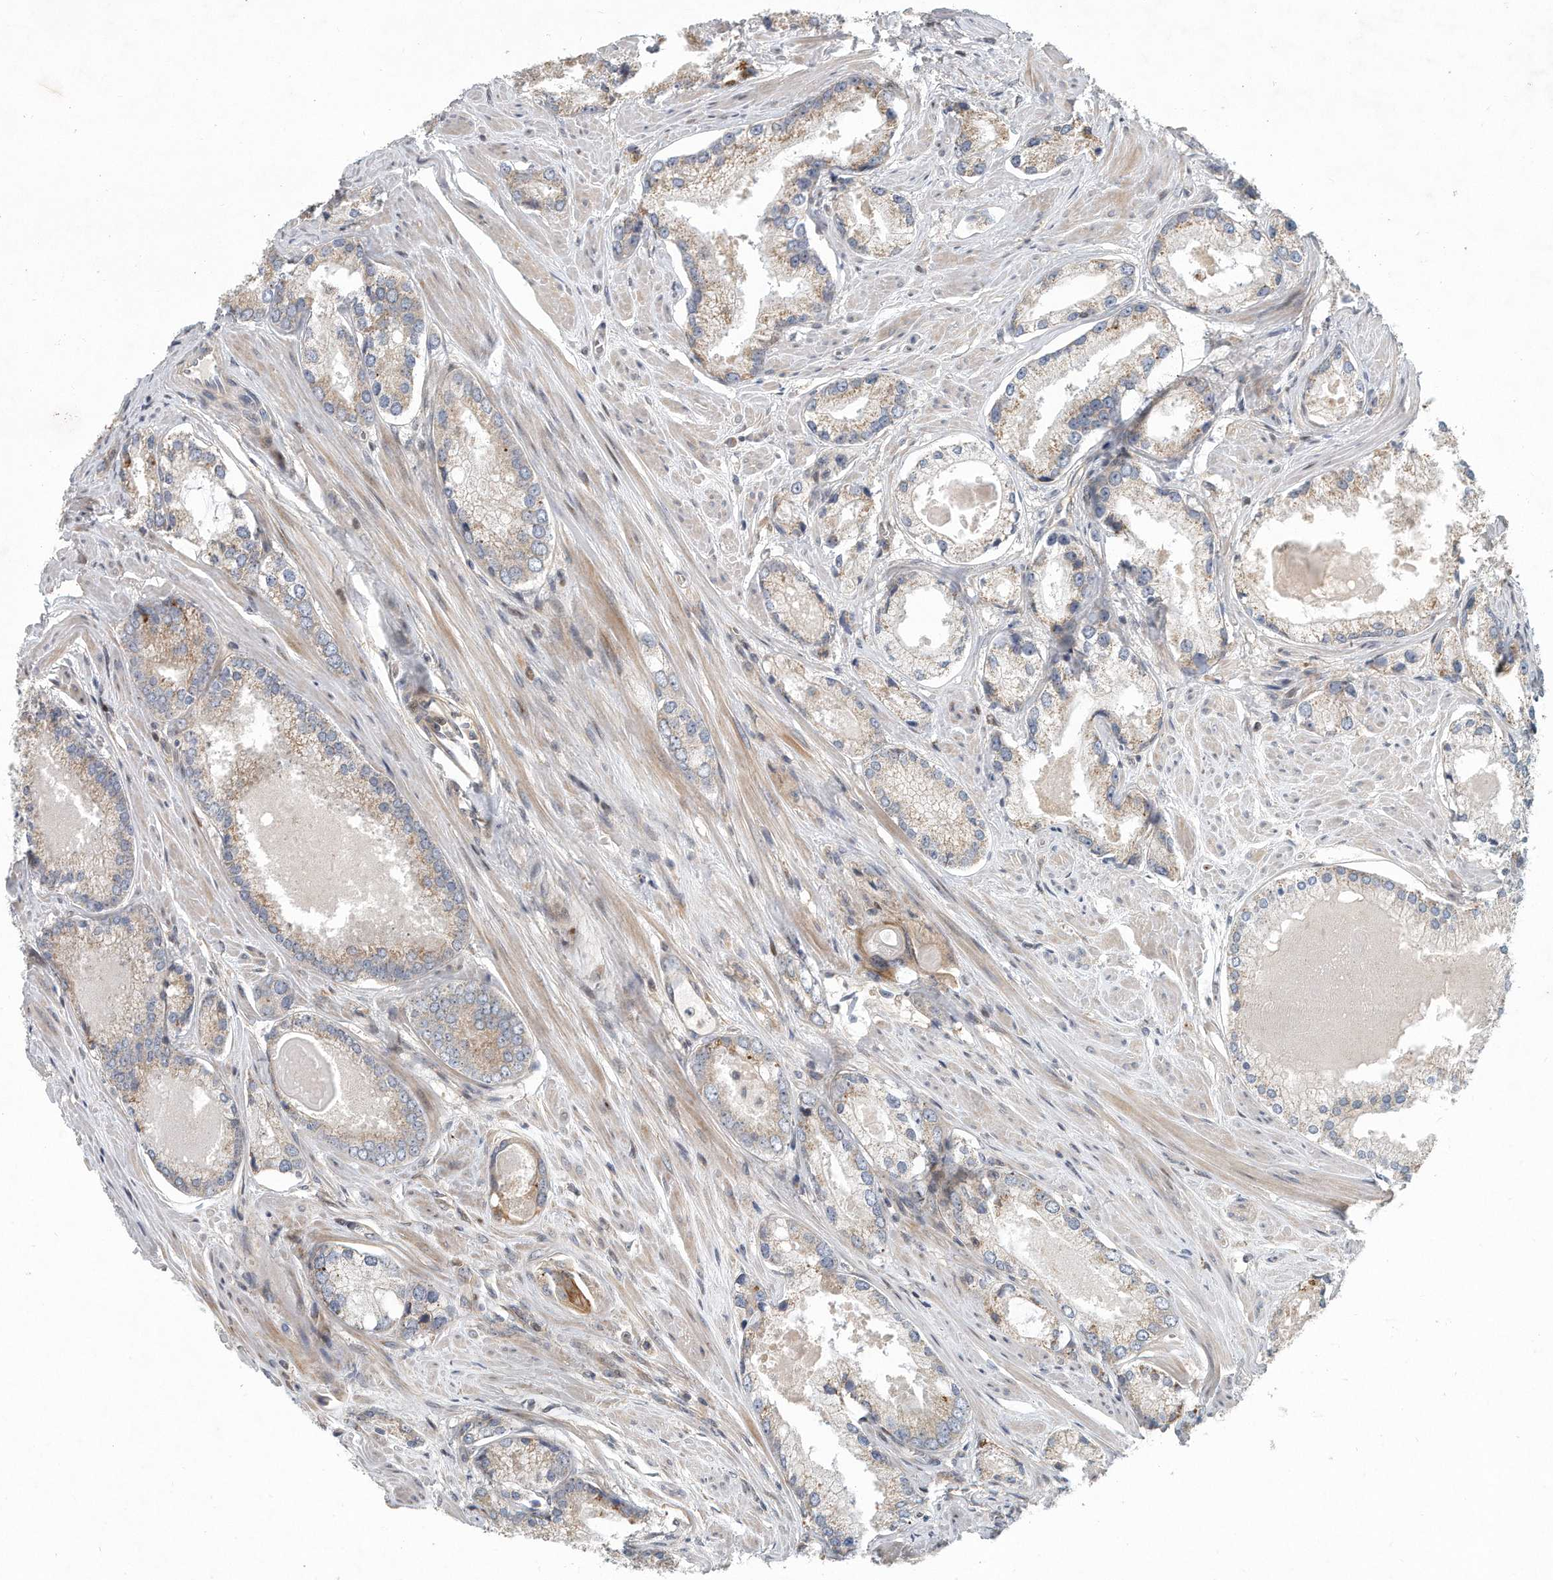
{"staining": {"intensity": "weak", "quantity": "25%-75%", "location": "cytoplasmic/membranous"}, "tissue": "prostate cancer", "cell_type": "Tumor cells", "image_type": "cancer", "snomed": [{"axis": "morphology", "description": "Adenocarcinoma, Low grade"}, {"axis": "topography", "description": "Prostate"}], "caption": "Prostate adenocarcinoma (low-grade) stained with a brown dye exhibits weak cytoplasmic/membranous positive staining in approximately 25%-75% of tumor cells.", "gene": "PCDH8", "patient": {"sex": "male", "age": 54}}